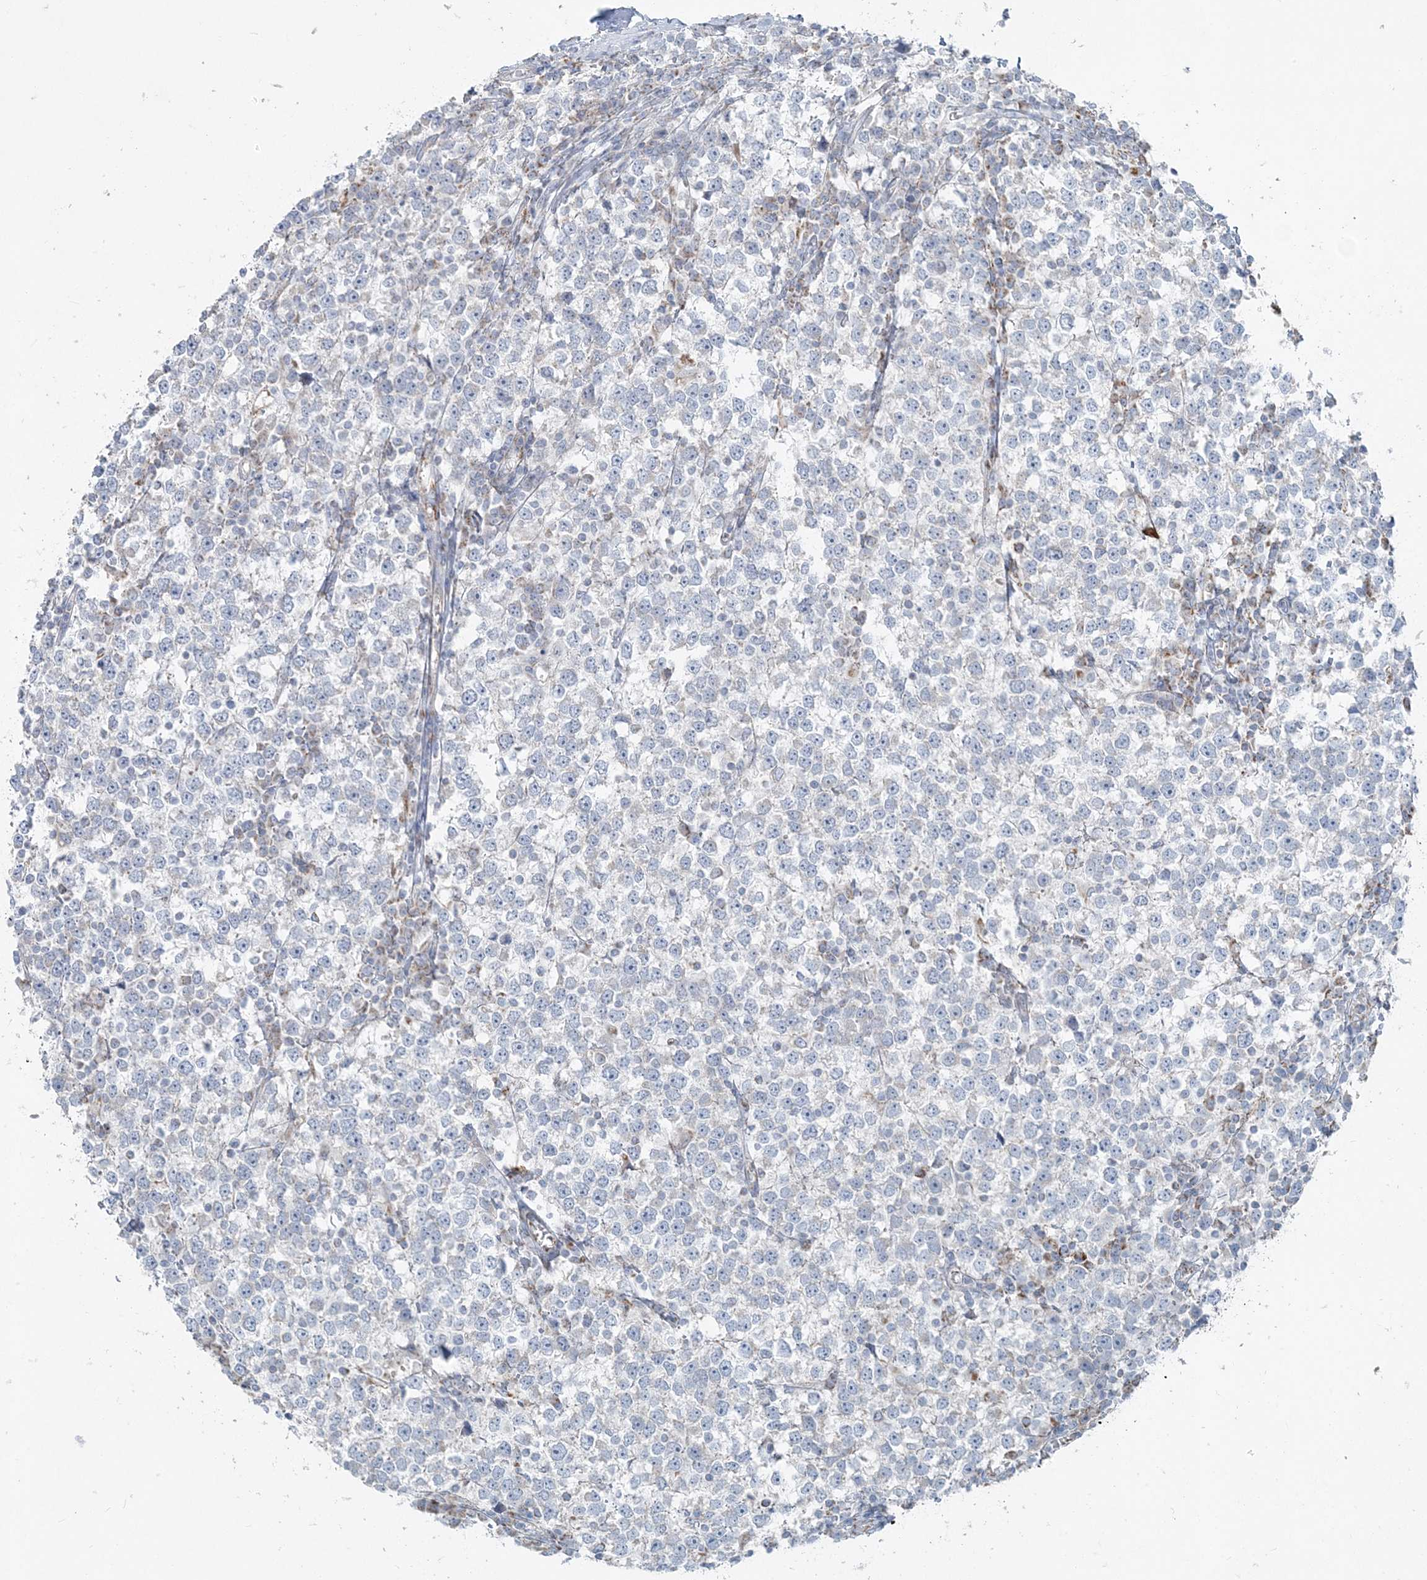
{"staining": {"intensity": "negative", "quantity": "none", "location": "none"}, "tissue": "testis cancer", "cell_type": "Tumor cells", "image_type": "cancer", "snomed": [{"axis": "morphology", "description": "Seminoma, NOS"}, {"axis": "topography", "description": "Testis"}], "caption": "Testis cancer (seminoma) was stained to show a protein in brown. There is no significant staining in tumor cells.", "gene": "PCCB", "patient": {"sex": "male", "age": 65}}